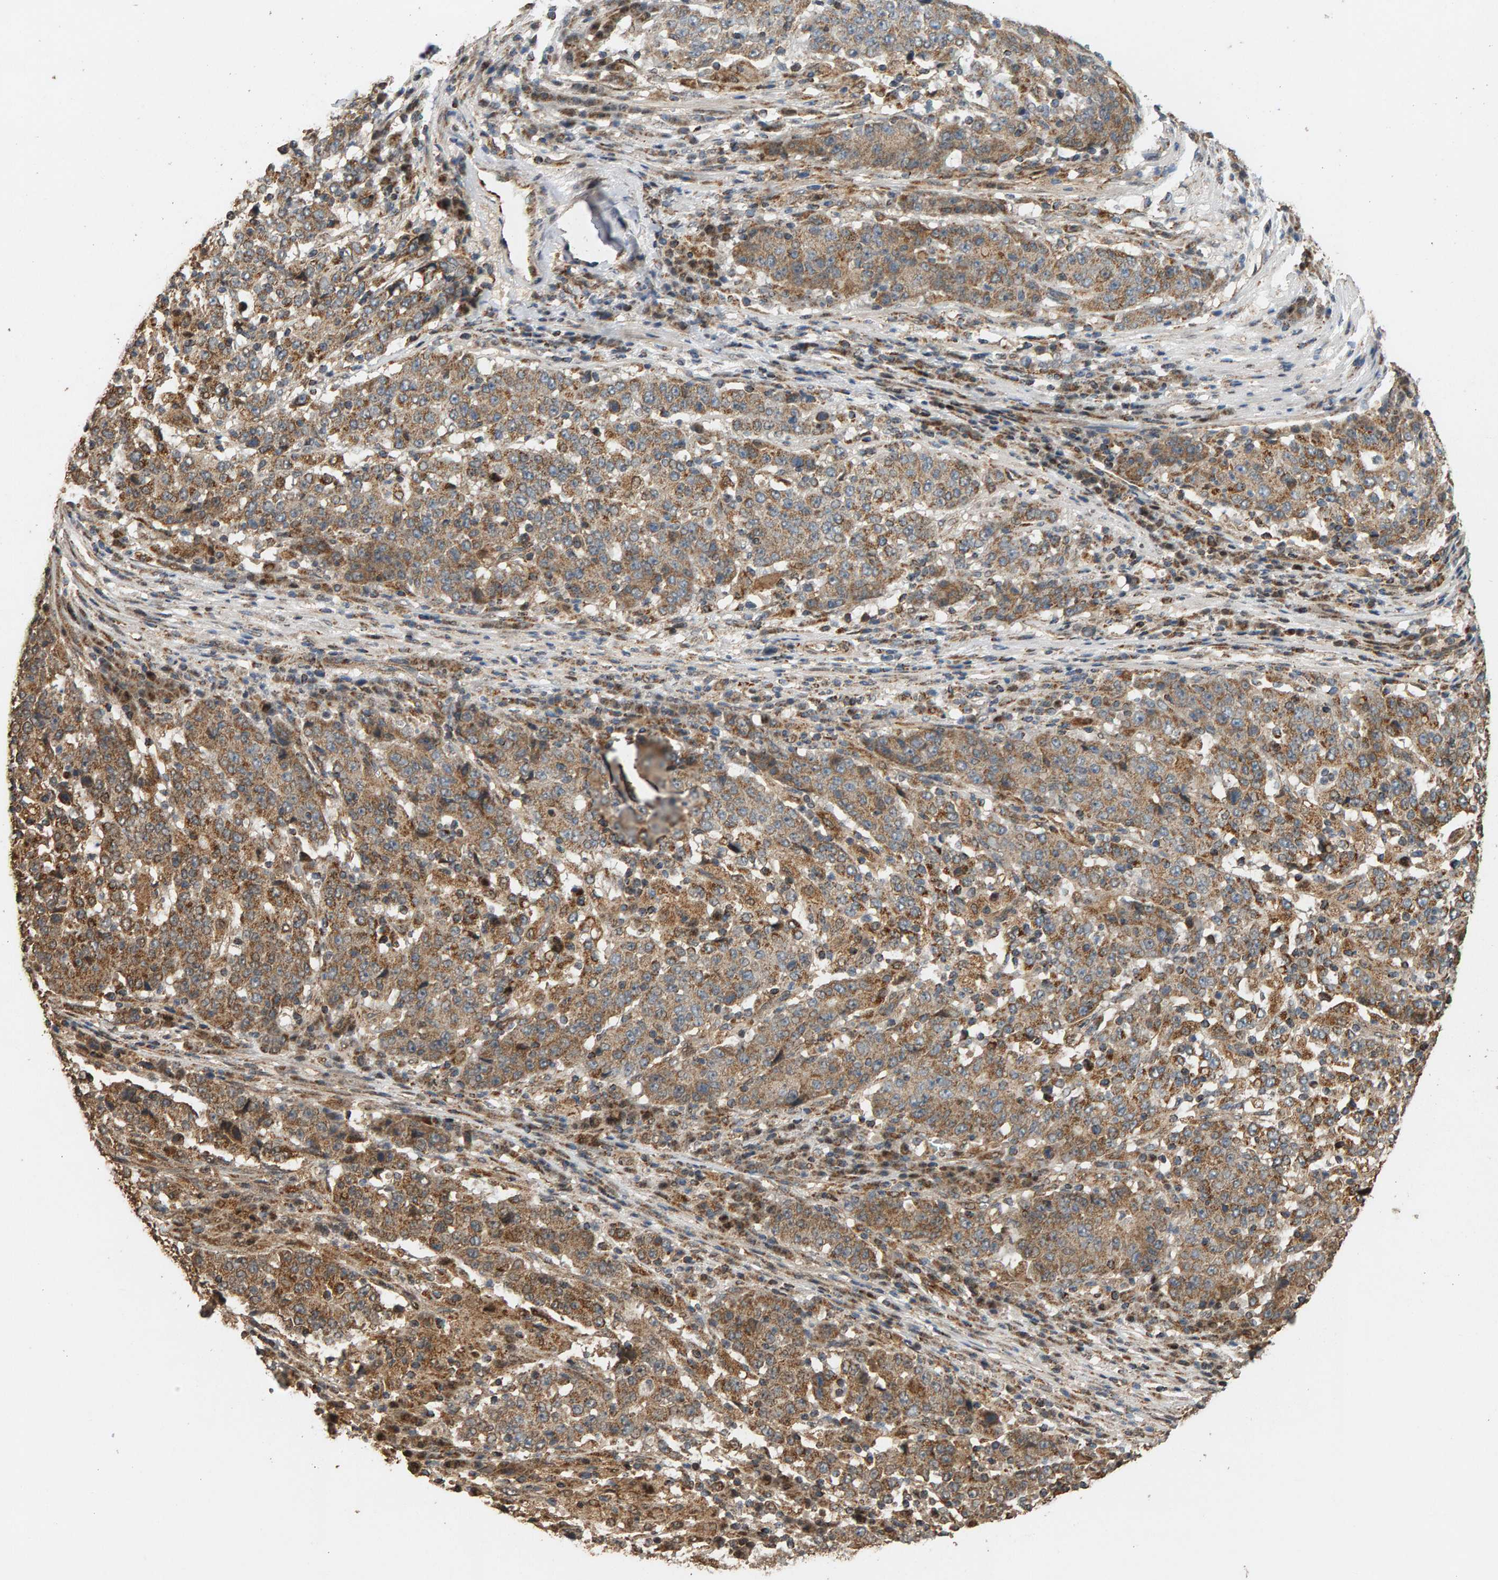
{"staining": {"intensity": "moderate", "quantity": ">75%", "location": "cytoplasmic/membranous"}, "tissue": "stomach cancer", "cell_type": "Tumor cells", "image_type": "cancer", "snomed": [{"axis": "morphology", "description": "Adenocarcinoma, NOS"}, {"axis": "topography", "description": "Stomach"}], "caption": "Protein staining by immunohistochemistry demonstrates moderate cytoplasmic/membranous expression in approximately >75% of tumor cells in stomach adenocarcinoma.", "gene": "GSTK1", "patient": {"sex": "male", "age": 59}}